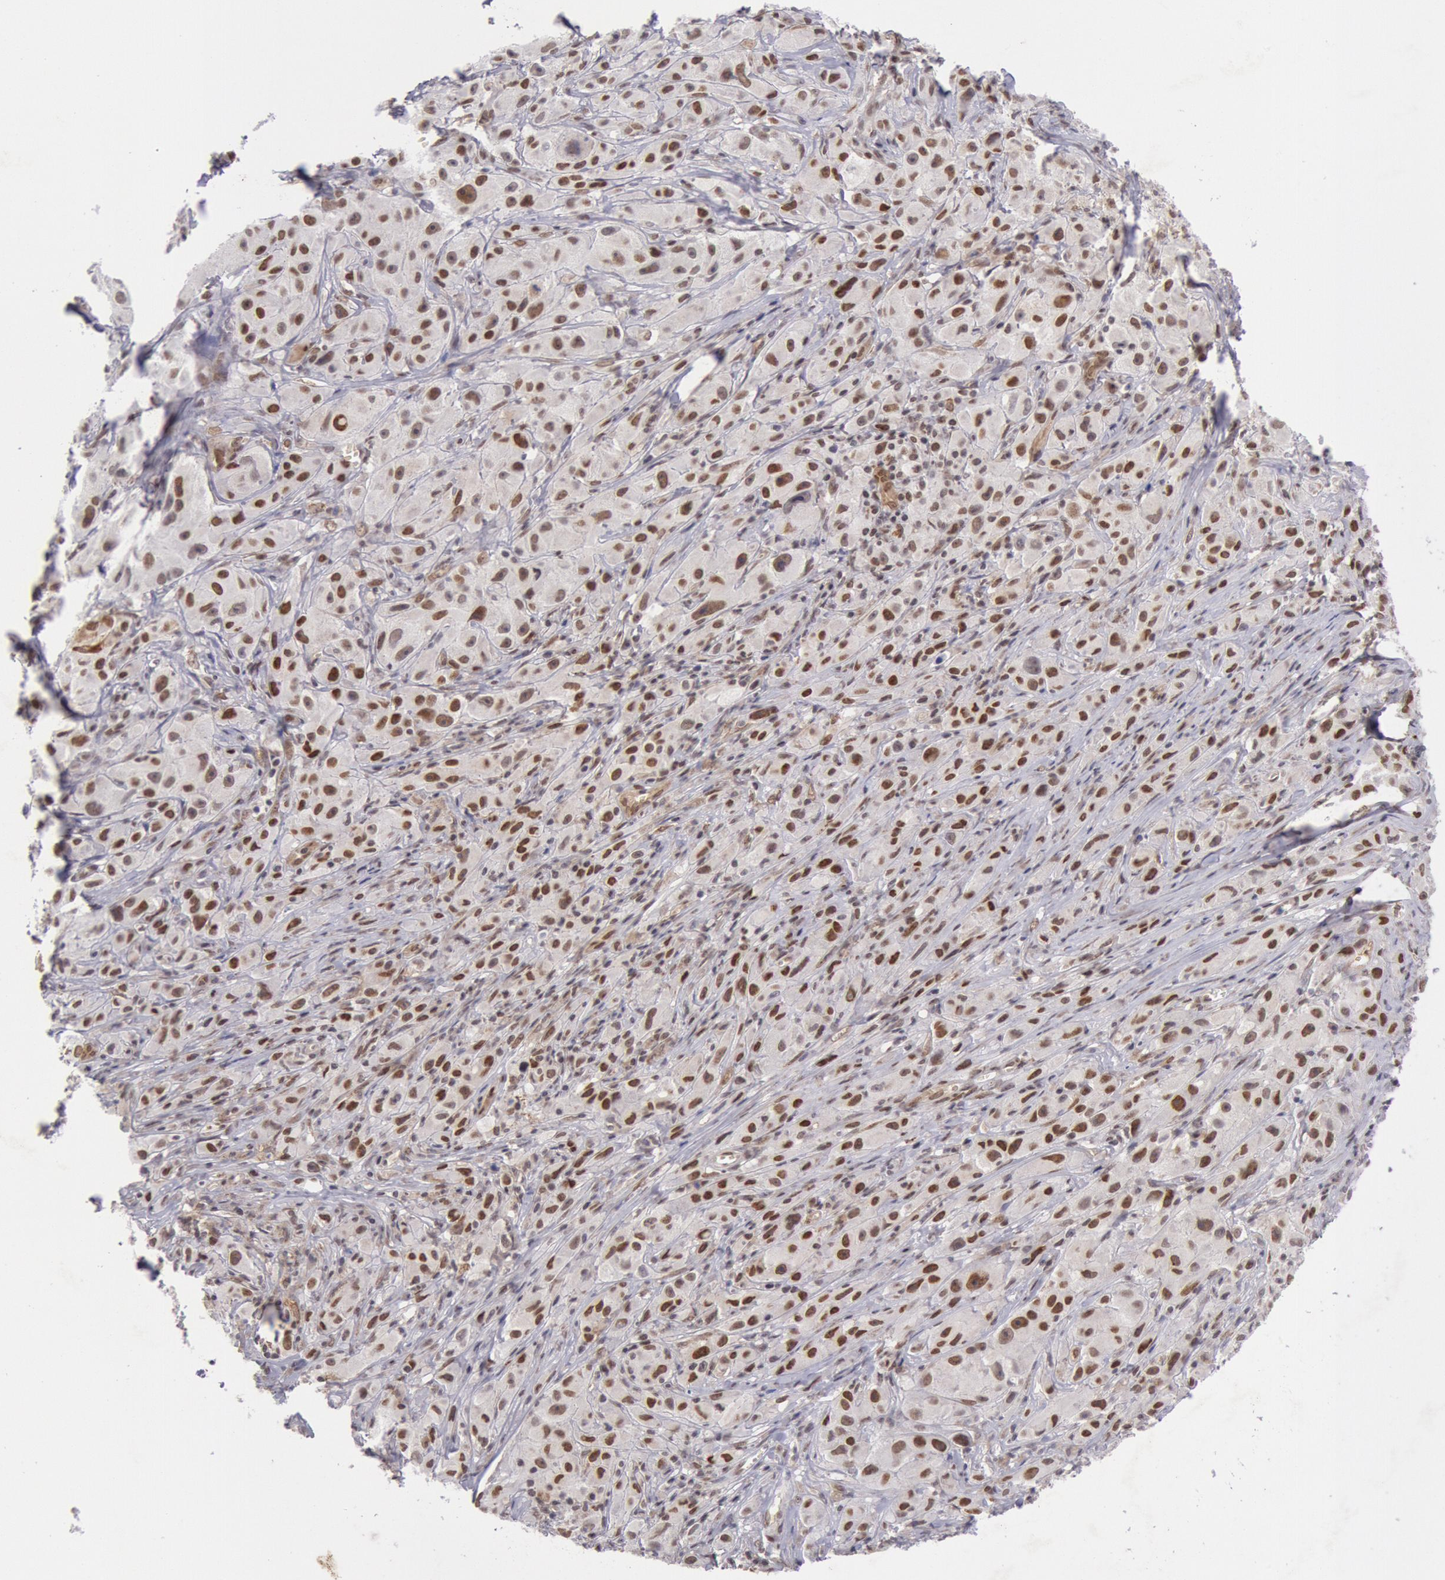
{"staining": {"intensity": "moderate", "quantity": ">75%", "location": "nuclear"}, "tissue": "melanoma", "cell_type": "Tumor cells", "image_type": "cancer", "snomed": [{"axis": "morphology", "description": "Malignant melanoma, NOS"}, {"axis": "topography", "description": "Skin"}], "caption": "IHC micrograph of melanoma stained for a protein (brown), which reveals medium levels of moderate nuclear positivity in about >75% of tumor cells.", "gene": "CDKN2B", "patient": {"sex": "male", "age": 56}}